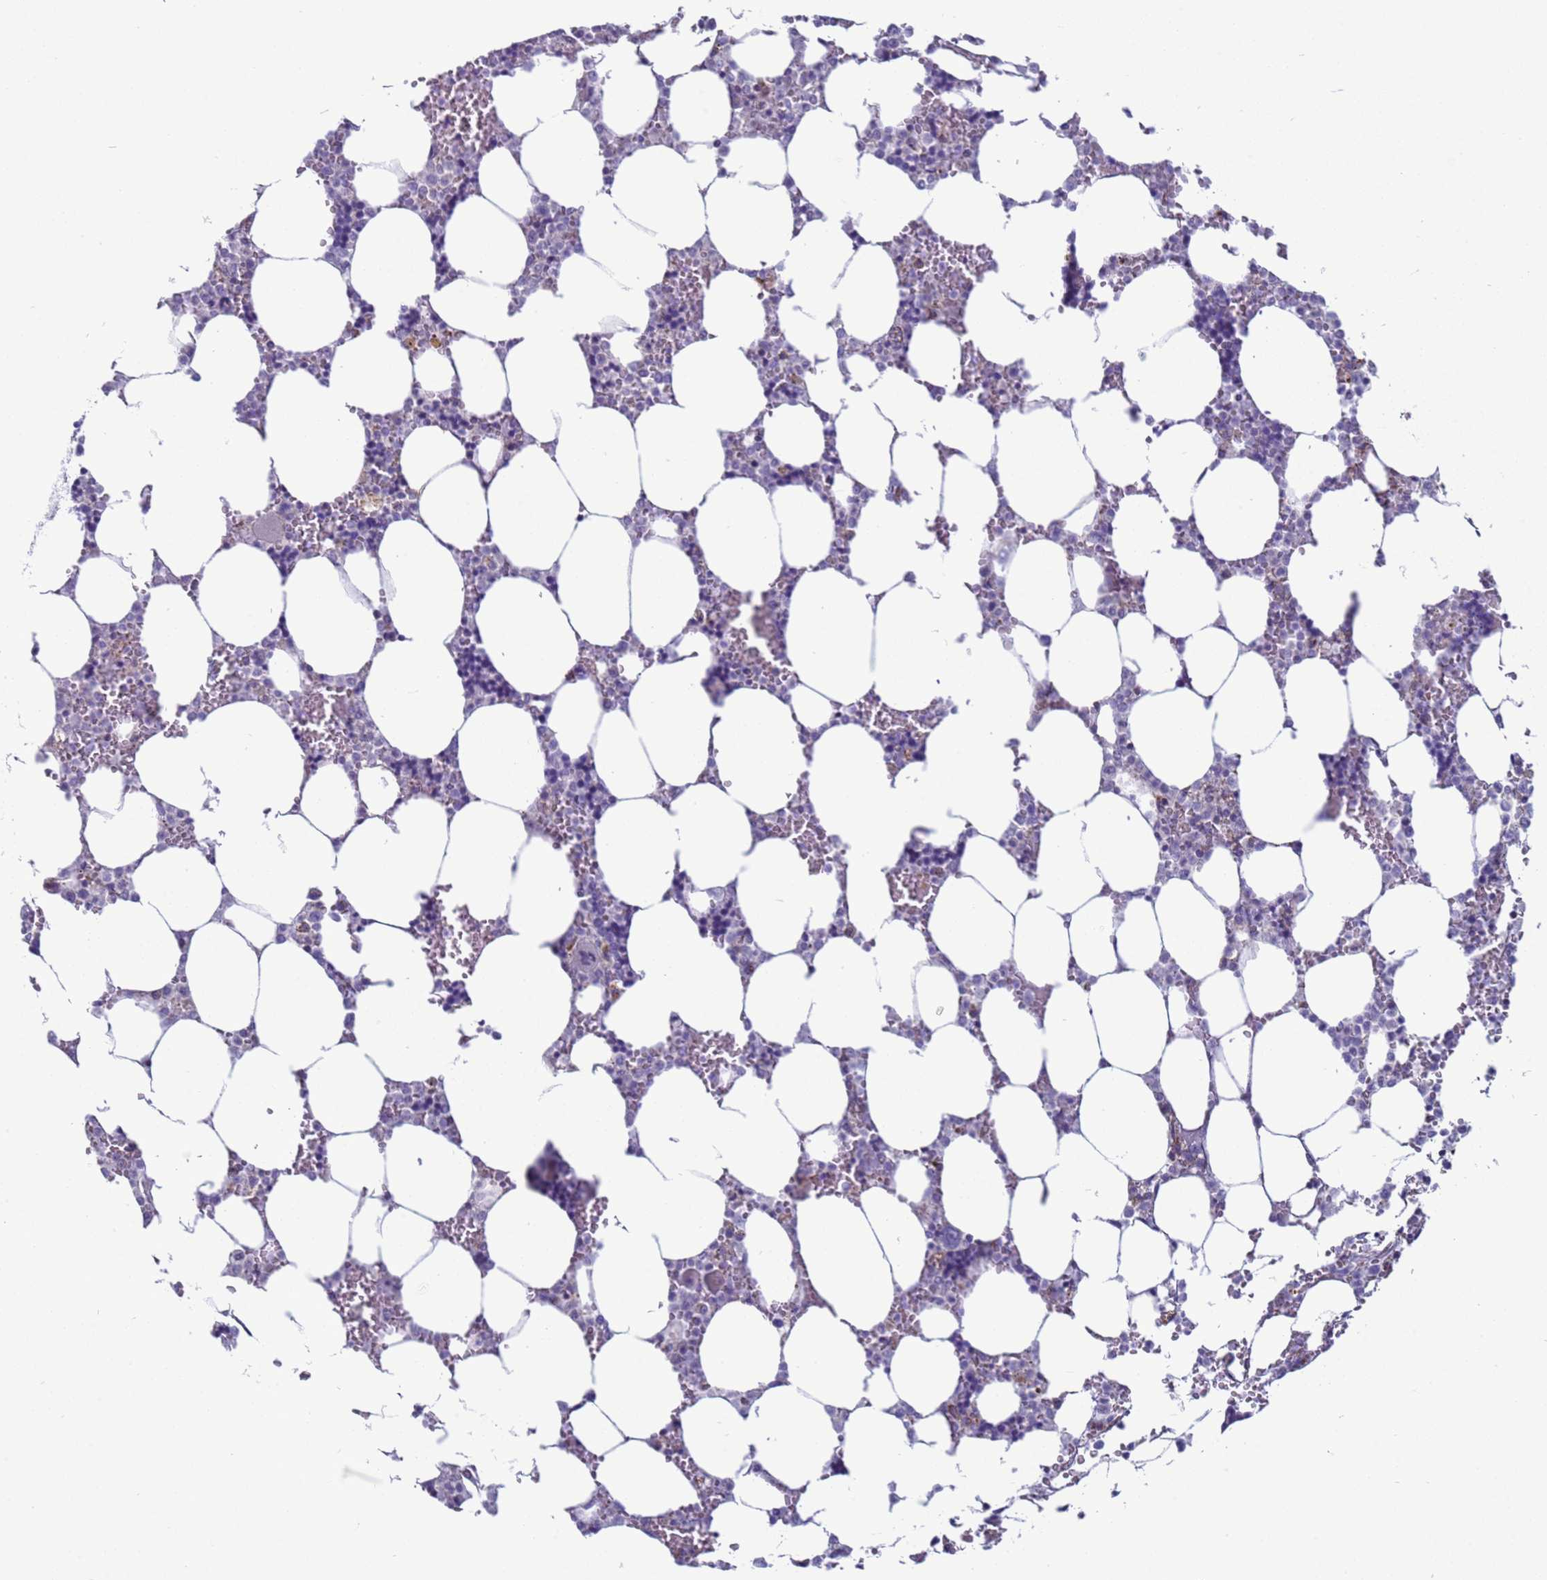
{"staining": {"intensity": "negative", "quantity": "none", "location": "none"}, "tissue": "bone marrow", "cell_type": "Hematopoietic cells", "image_type": "normal", "snomed": [{"axis": "morphology", "description": "Normal tissue, NOS"}, {"axis": "topography", "description": "Bone marrow"}], "caption": "This micrograph is of benign bone marrow stained with immunohistochemistry (IHC) to label a protein in brown with the nuclei are counter-stained blue. There is no positivity in hematopoietic cells. The staining was performed using DAB to visualize the protein expression in brown, while the nuclei were stained in blue with hematoxylin (Magnification: 20x).", "gene": "HPCAL1", "patient": {"sex": "male", "age": 64}}